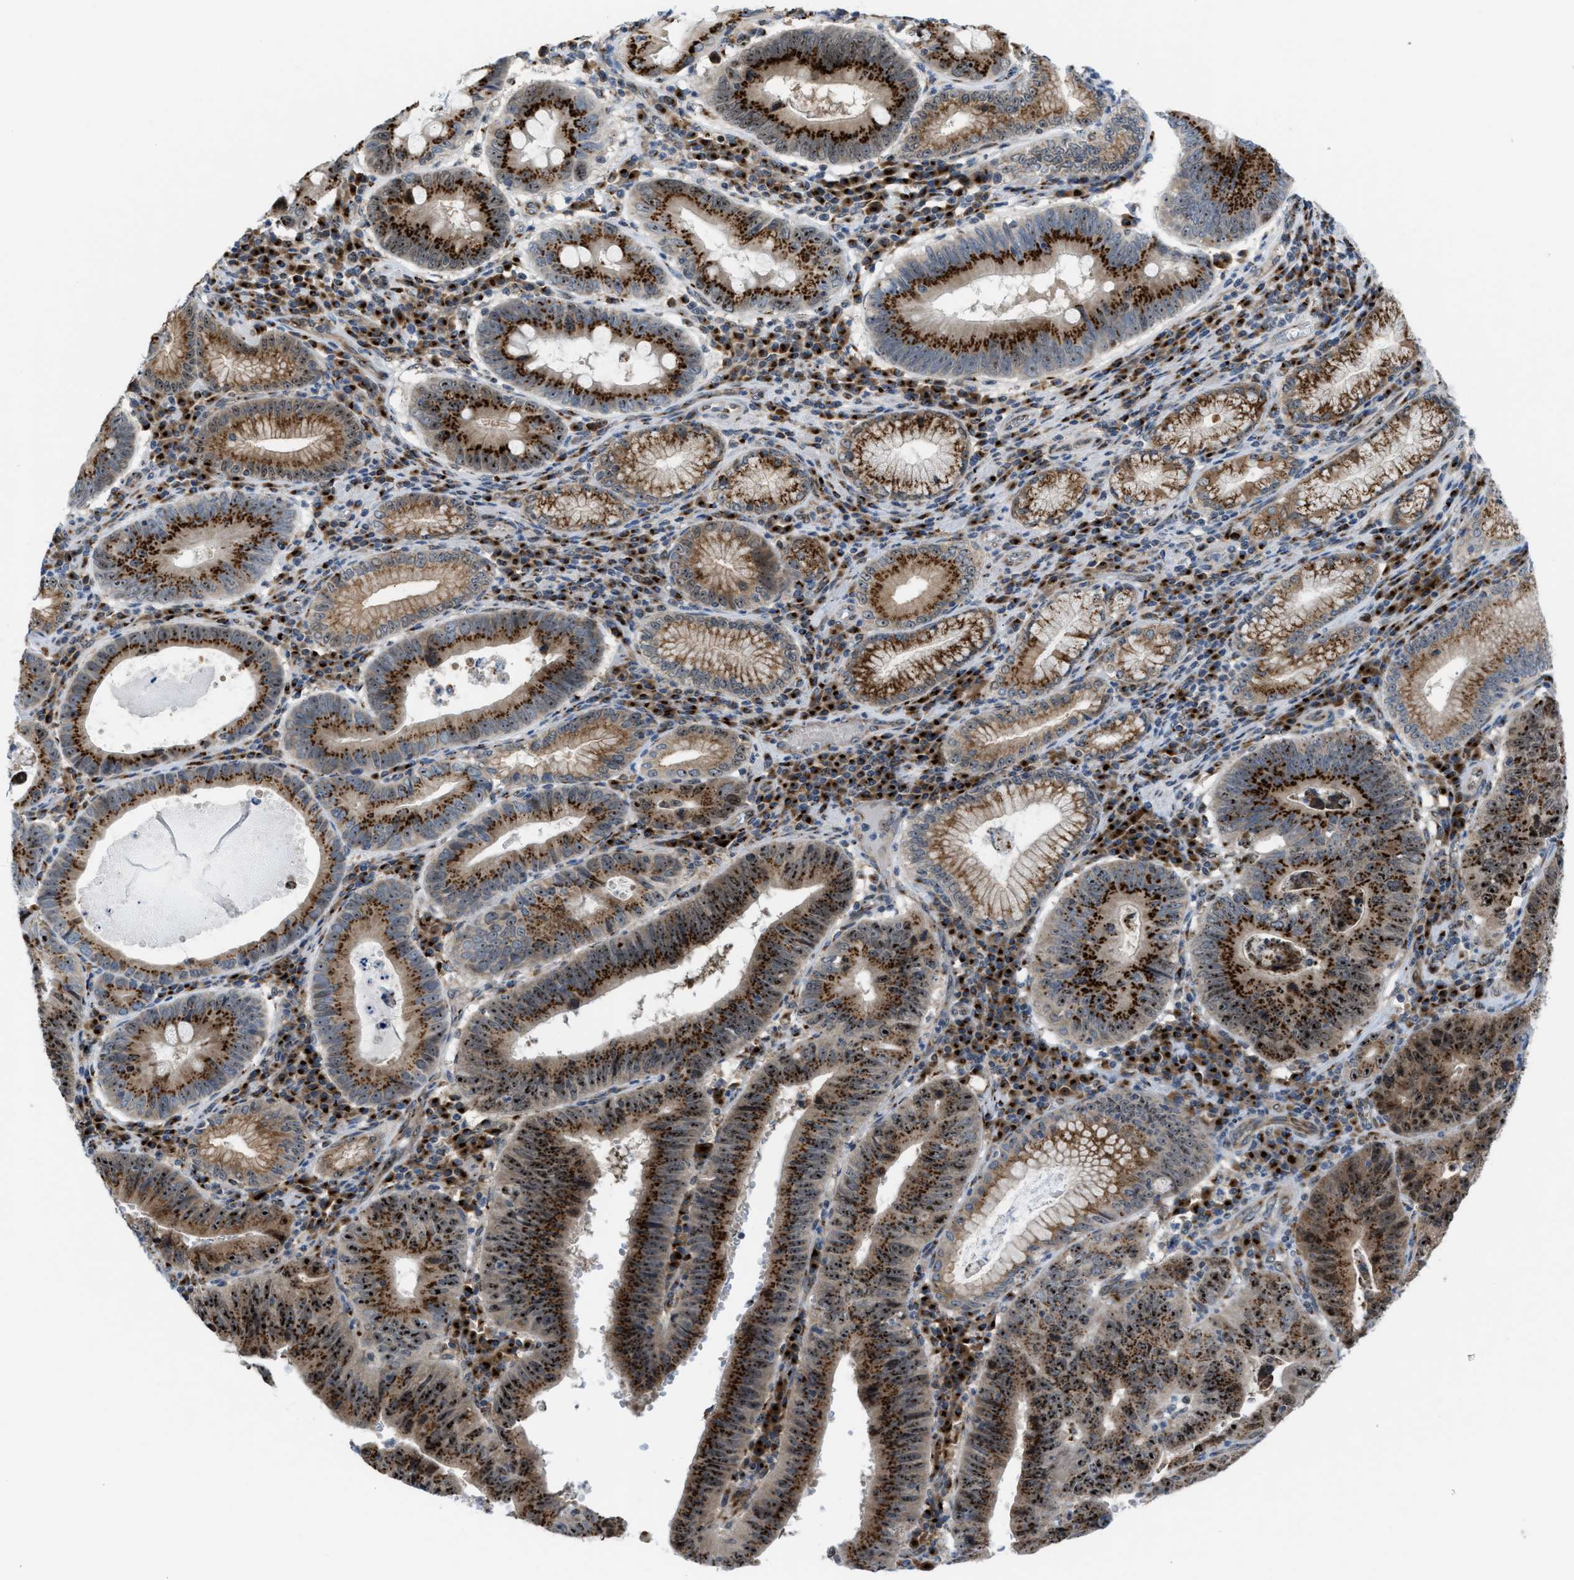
{"staining": {"intensity": "strong", "quantity": ">75%", "location": "cytoplasmic/membranous,nuclear"}, "tissue": "stomach cancer", "cell_type": "Tumor cells", "image_type": "cancer", "snomed": [{"axis": "morphology", "description": "Adenocarcinoma, NOS"}, {"axis": "topography", "description": "Stomach"}], "caption": "A high-resolution image shows IHC staining of stomach adenocarcinoma, which displays strong cytoplasmic/membranous and nuclear expression in approximately >75% of tumor cells. The staining is performed using DAB brown chromogen to label protein expression. The nuclei are counter-stained blue using hematoxylin.", "gene": "SLC38A10", "patient": {"sex": "male", "age": 59}}